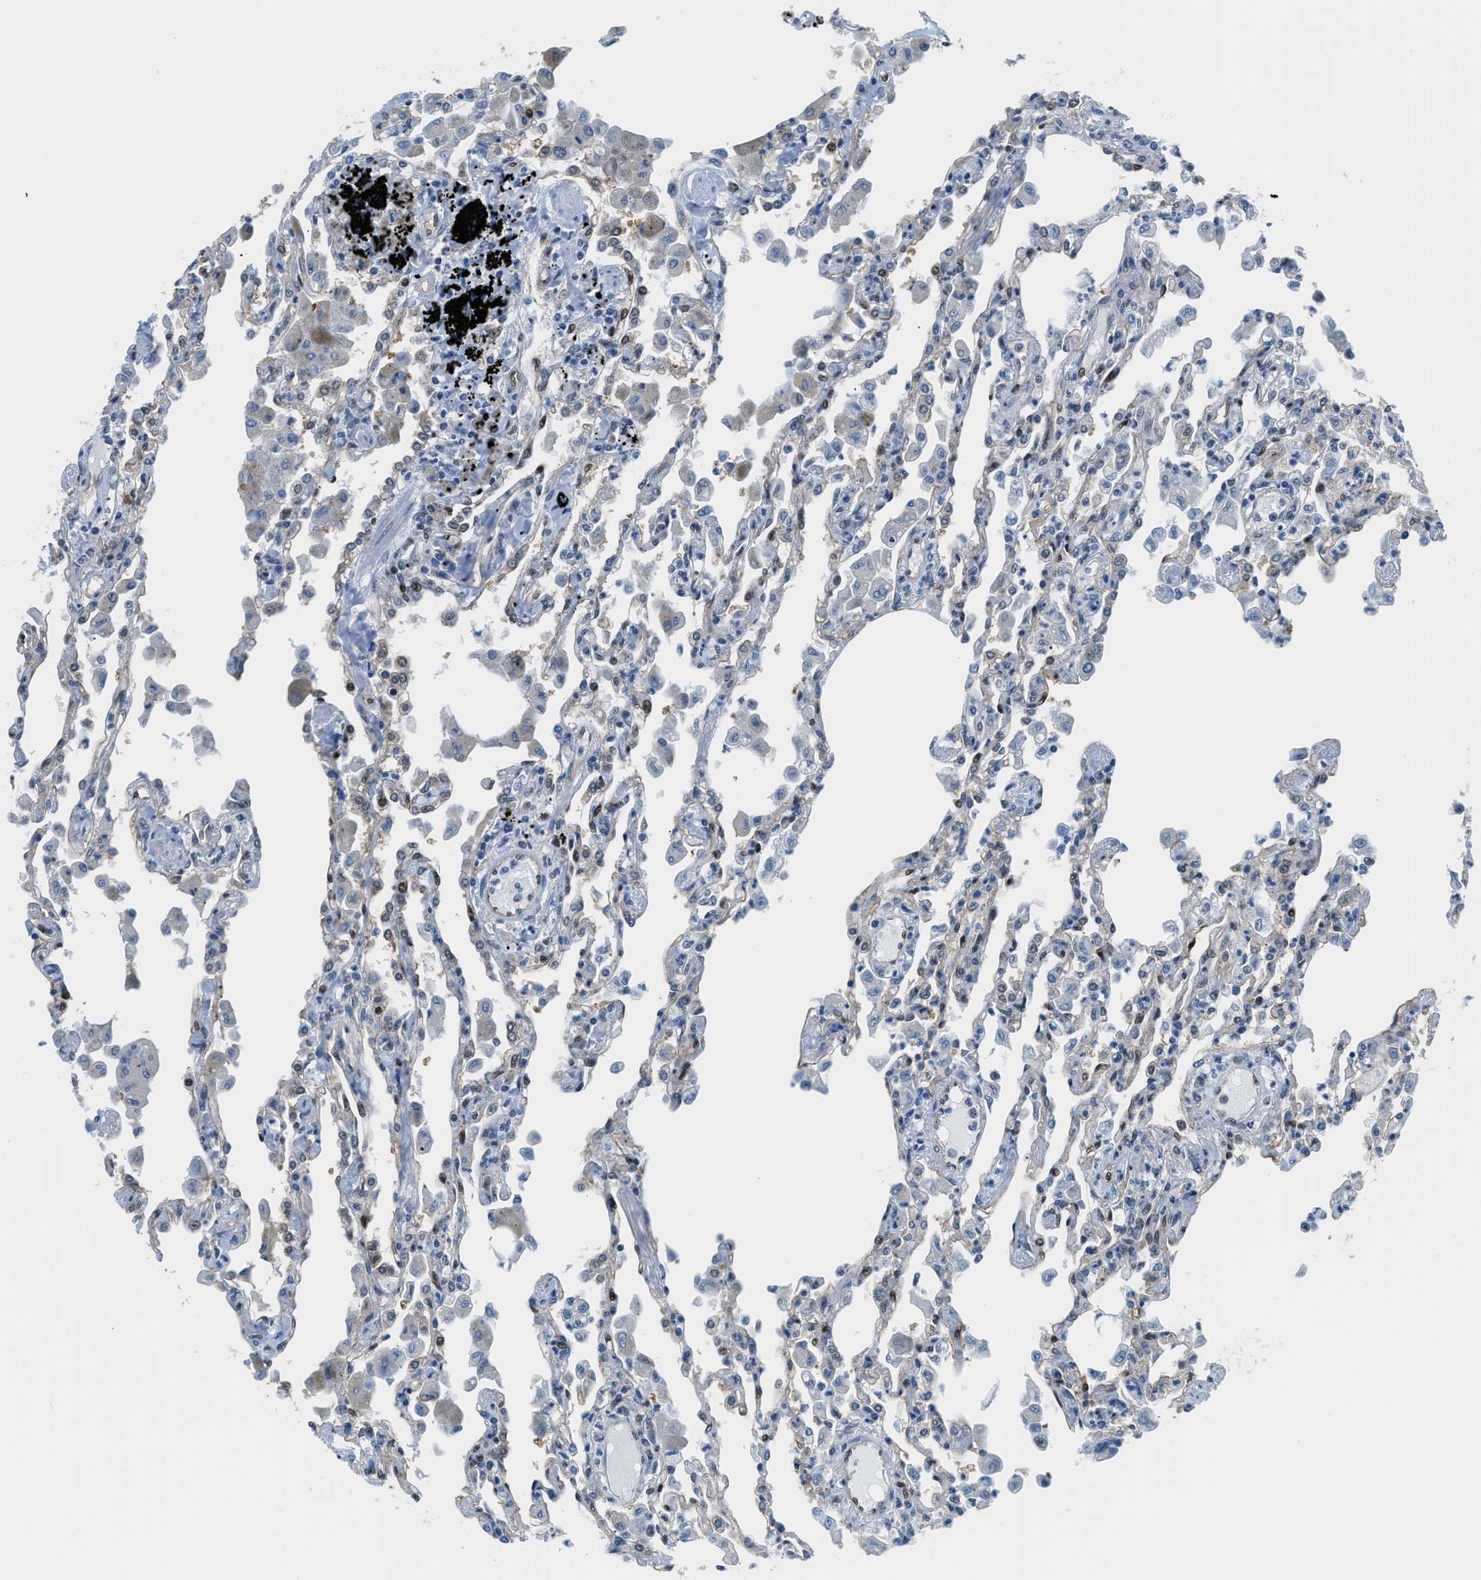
{"staining": {"intensity": "moderate", "quantity": "25%-75%", "location": "cytoplasmic/membranous,nuclear"}, "tissue": "lung", "cell_type": "Alveolar cells", "image_type": "normal", "snomed": [{"axis": "morphology", "description": "Normal tissue, NOS"}, {"axis": "topography", "description": "Bronchus"}, {"axis": "topography", "description": "Lung"}], "caption": "A micrograph of human lung stained for a protein demonstrates moderate cytoplasmic/membranous,nuclear brown staining in alveolar cells. (DAB (3,3'-diaminobenzidine) IHC with brightfield microscopy, high magnification).", "gene": "YWHAE", "patient": {"sex": "female", "age": 49}}